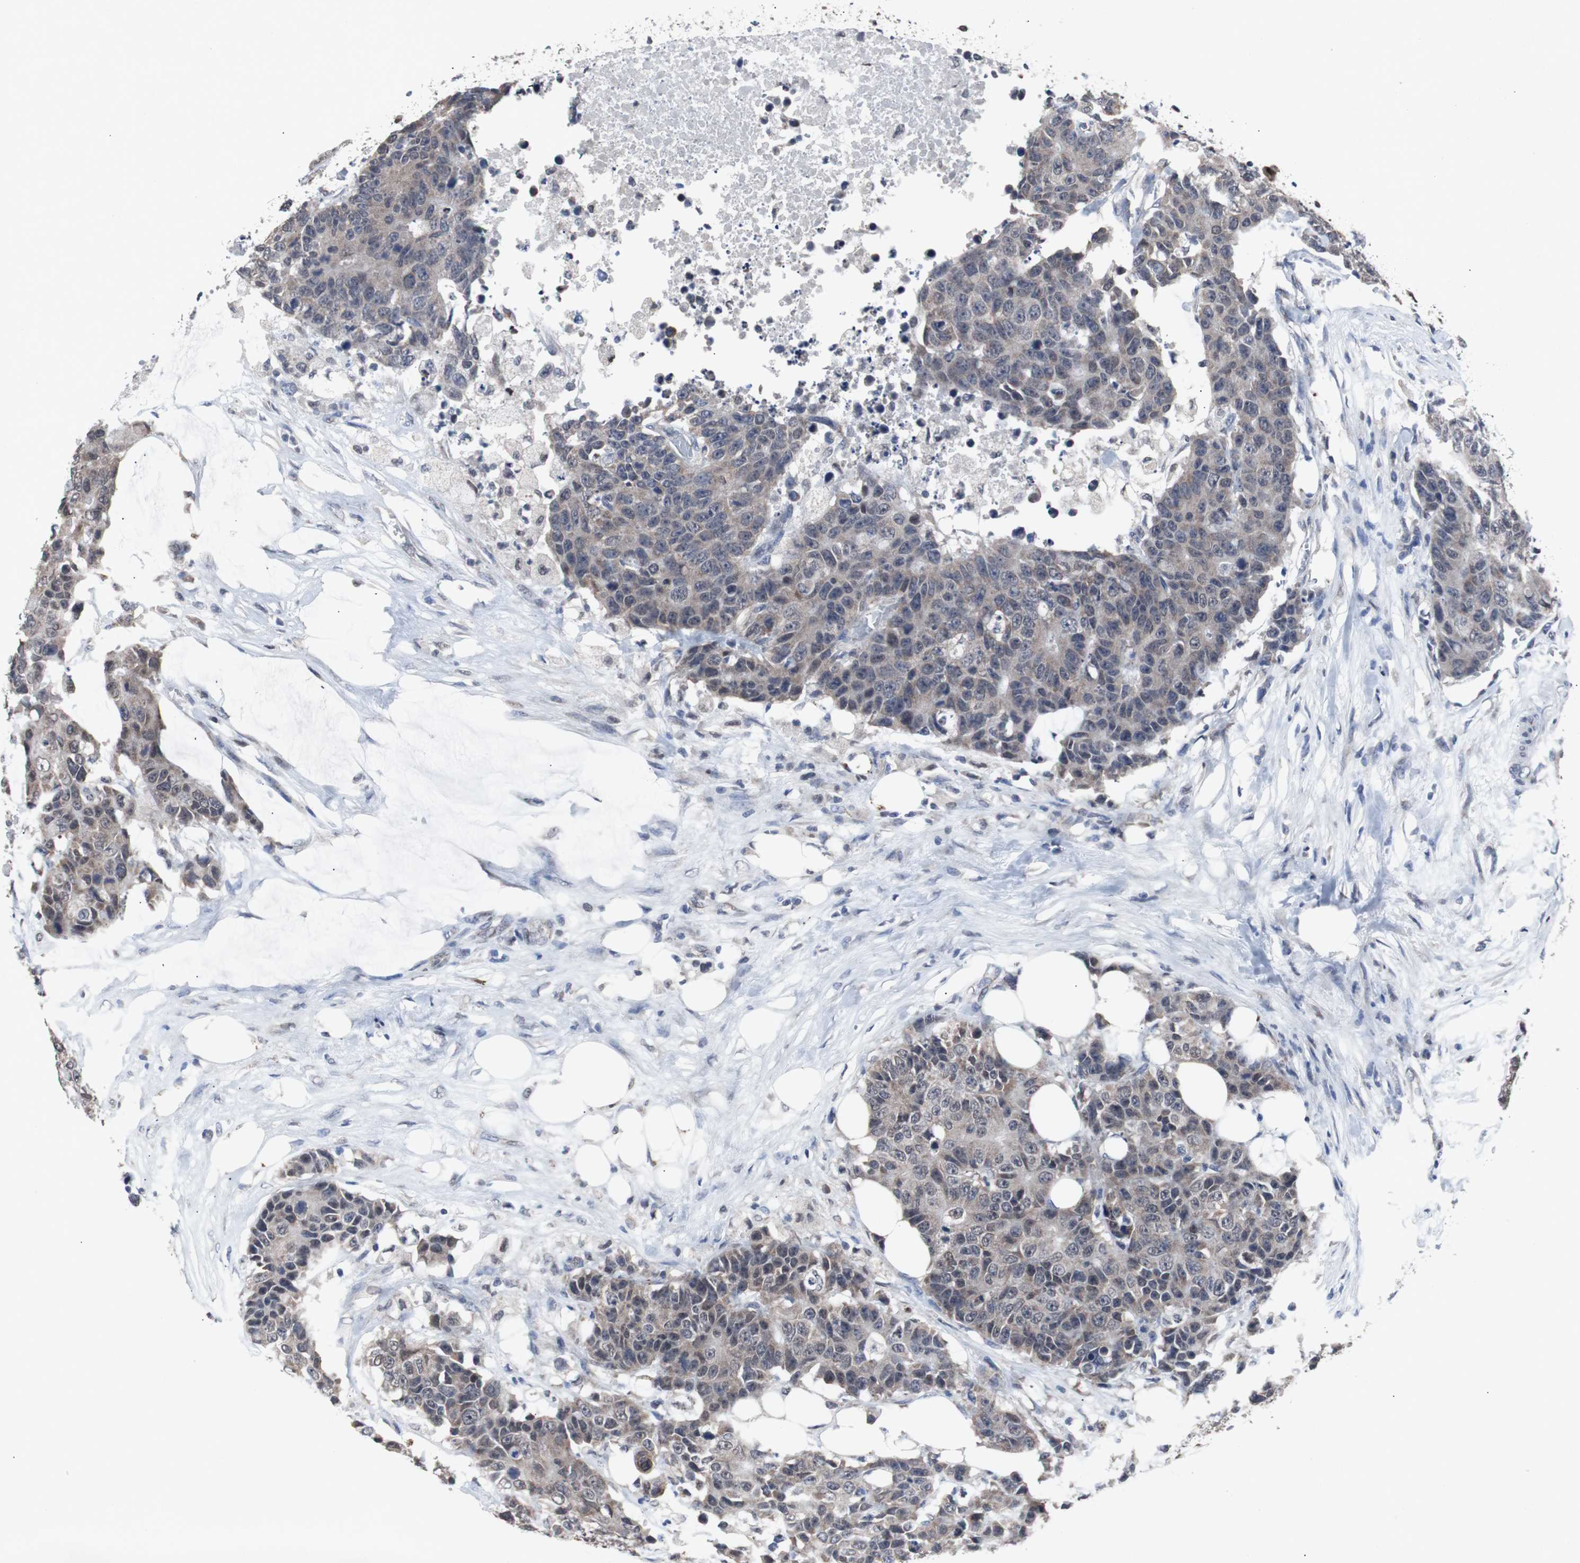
{"staining": {"intensity": "weak", "quantity": ">75%", "location": "cytoplasmic/membranous"}, "tissue": "colorectal cancer", "cell_type": "Tumor cells", "image_type": "cancer", "snomed": [{"axis": "morphology", "description": "Adenocarcinoma, NOS"}, {"axis": "topography", "description": "Colon"}], "caption": "DAB immunohistochemical staining of colorectal cancer demonstrates weak cytoplasmic/membranous protein expression in about >75% of tumor cells.", "gene": "RBM47", "patient": {"sex": "female", "age": 86}}